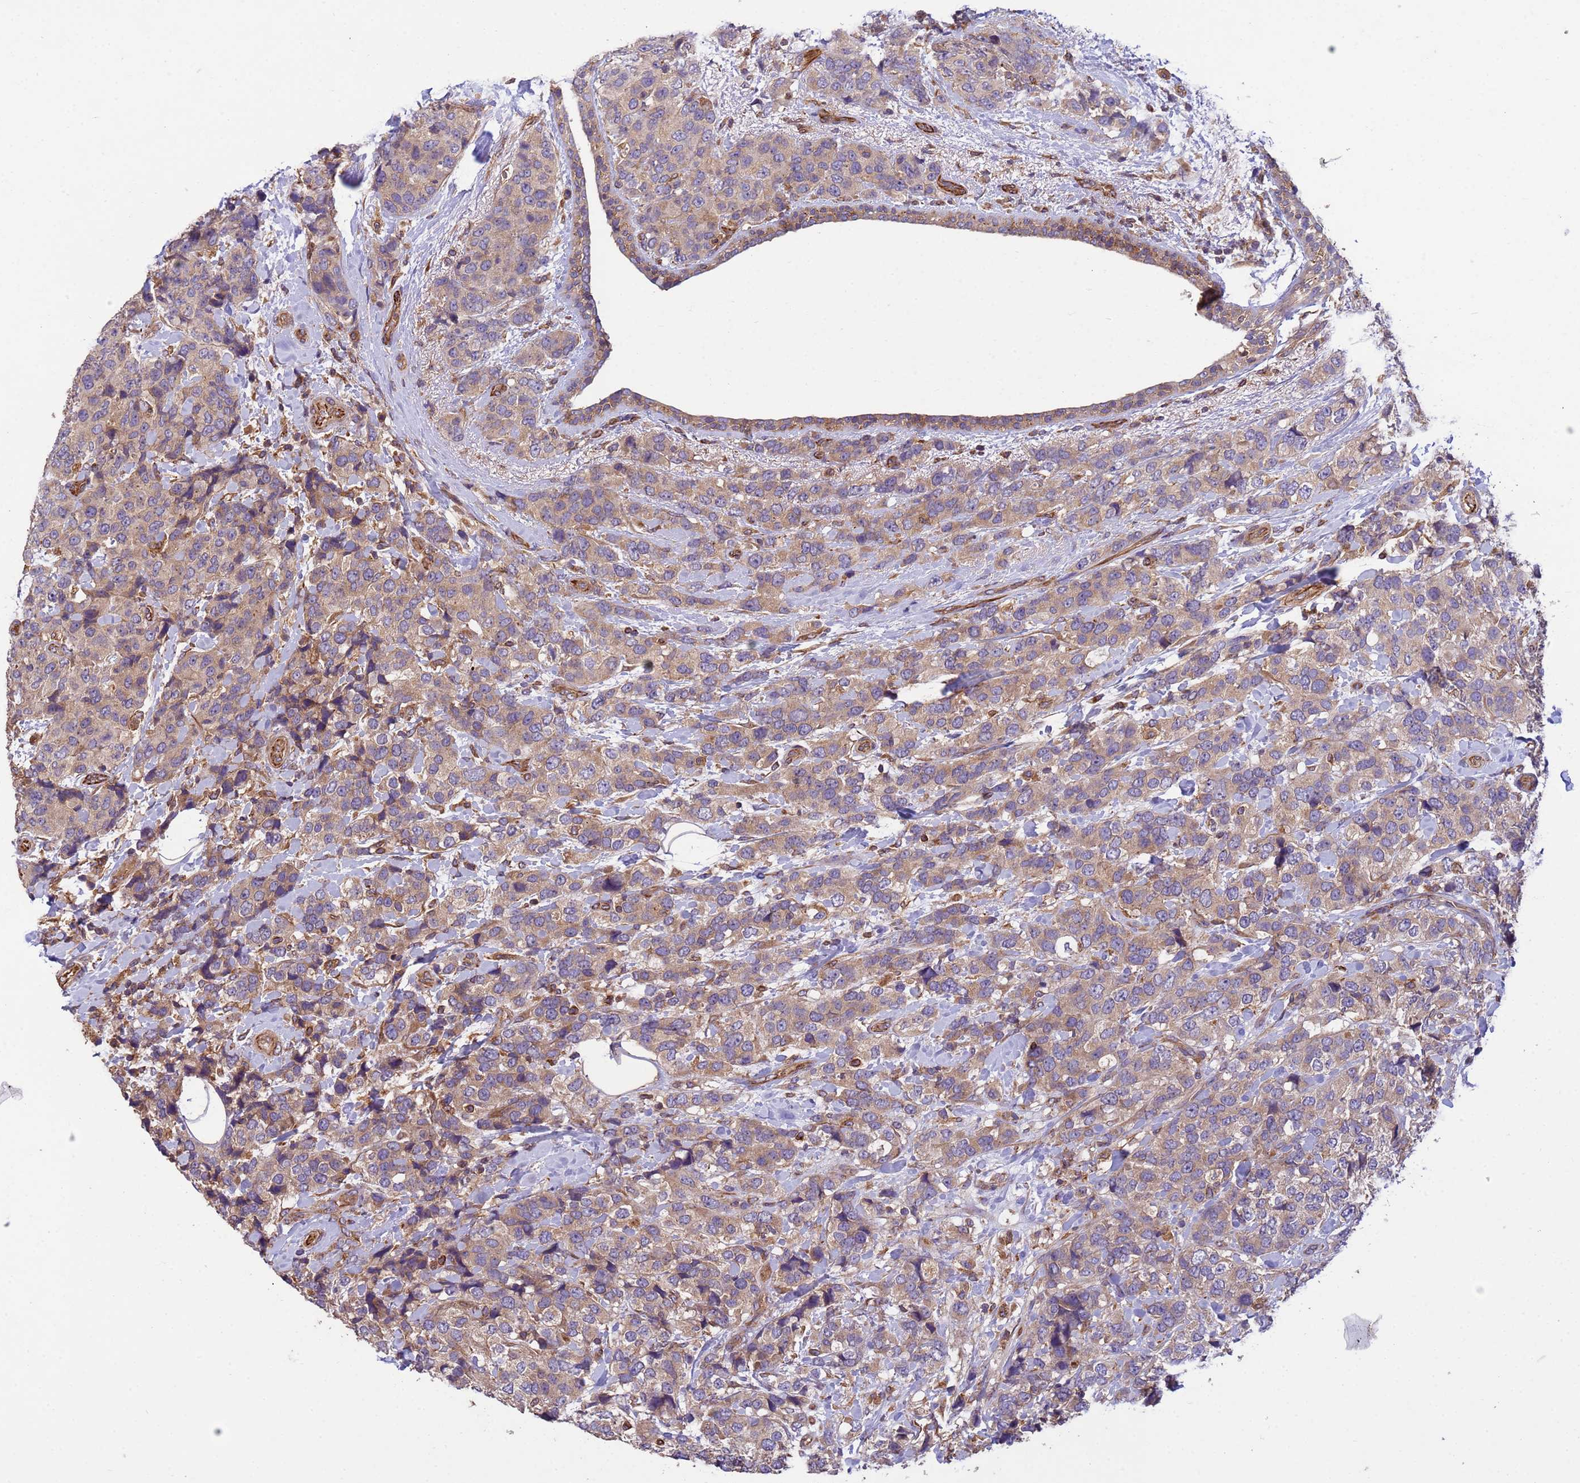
{"staining": {"intensity": "weak", "quantity": ">75%", "location": "cytoplasmic/membranous"}, "tissue": "breast cancer", "cell_type": "Tumor cells", "image_type": "cancer", "snomed": [{"axis": "morphology", "description": "Lobular carcinoma"}, {"axis": "topography", "description": "Breast"}], "caption": "A high-resolution micrograph shows immunohistochemistry staining of breast cancer (lobular carcinoma), which demonstrates weak cytoplasmic/membranous staining in approximately >75% of tumor cells.", "gene": "RAB10", "patient": {"sex": "female", "age": 59}}